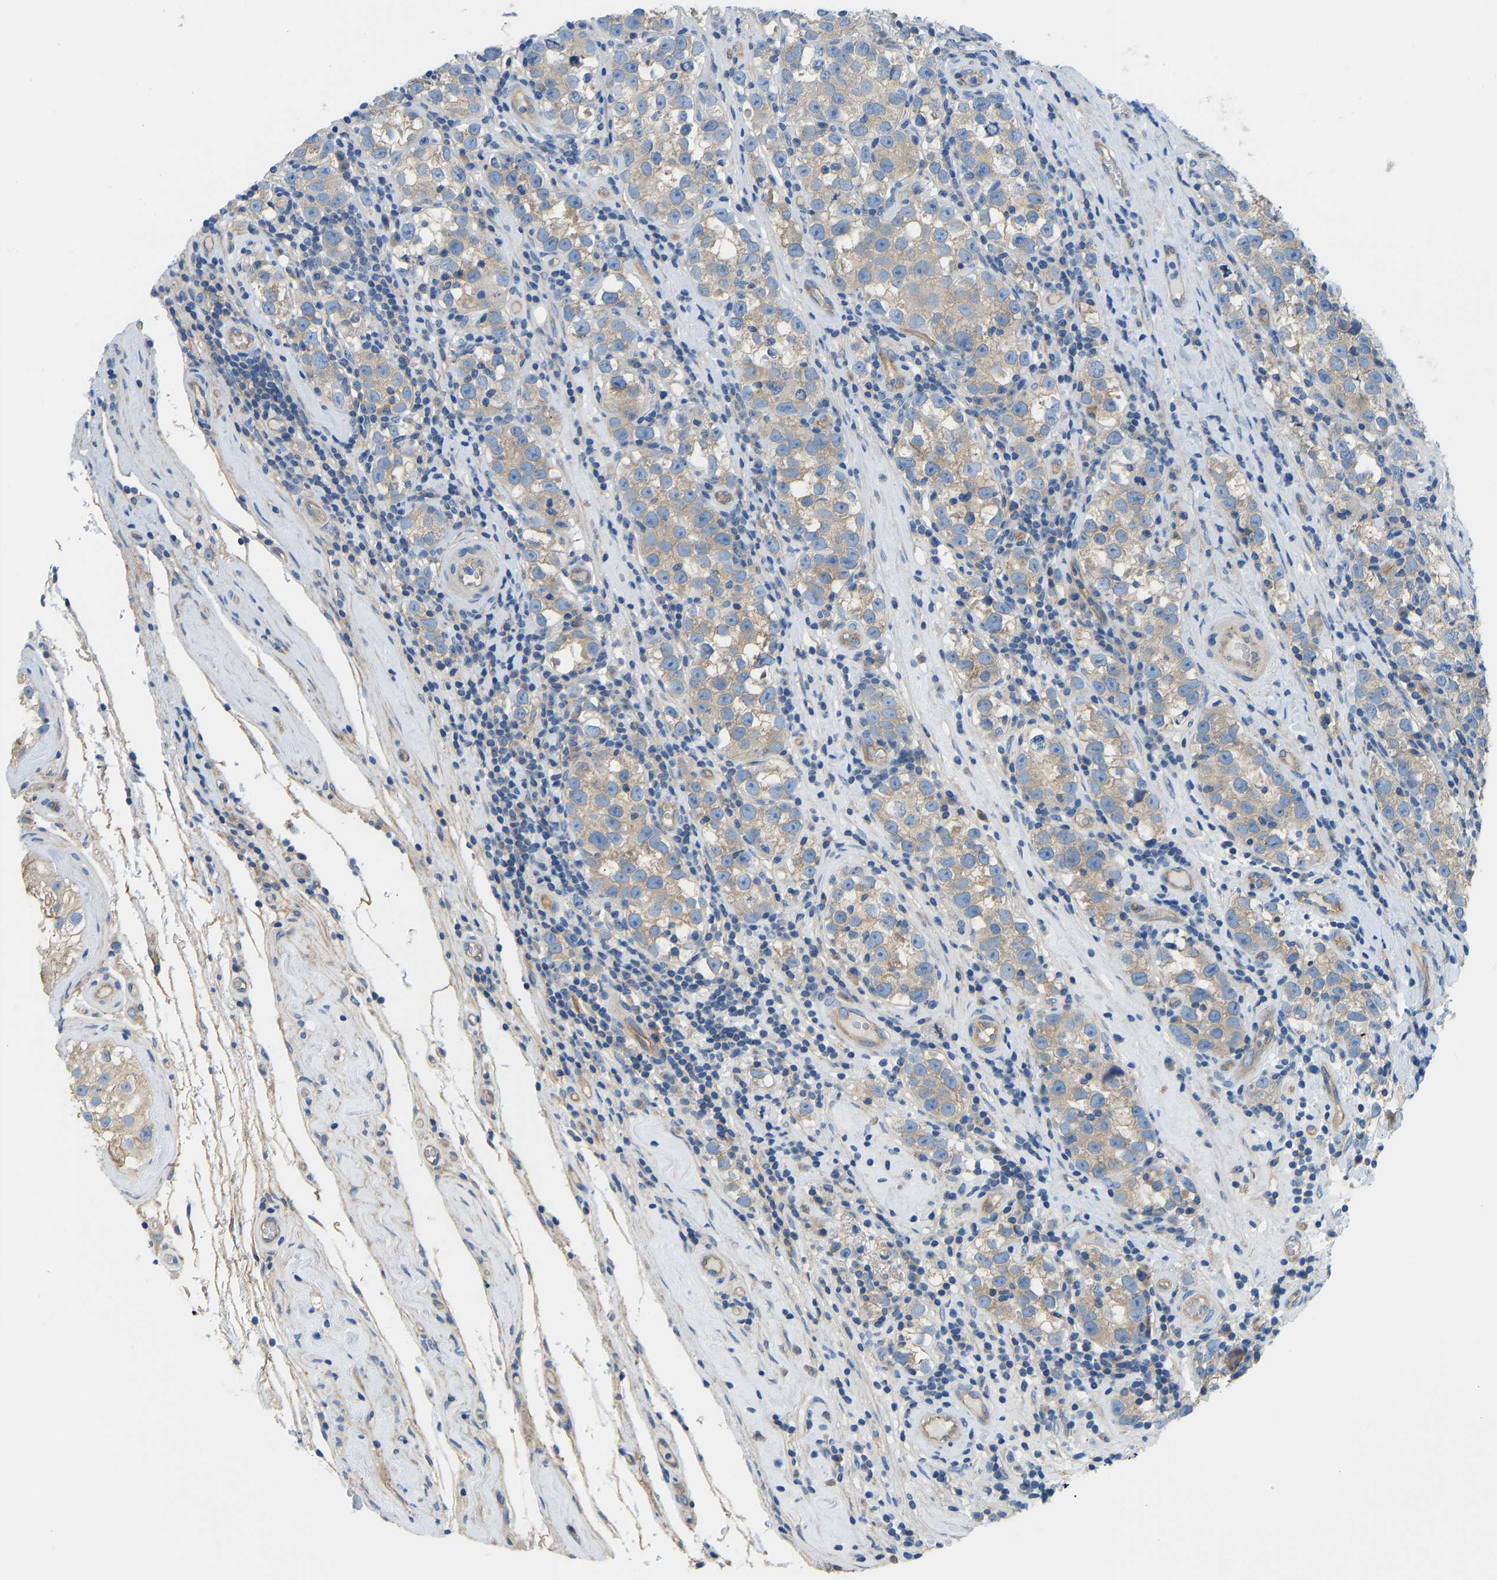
{"staining": {"intensity": "weak", "quantity": ">75%", "location": "cytoplasmic/membranous"}, "tissue": "testis cancer", "cell_type": "Tumor cells", "image_type": "cancer", "snomed": [{"axis": "morphology", "description": "Normal tissue, NOS"}, {"axis": "morphology", "description": "Seminoma, NOS"}, {"axis": "topography", "description": "Testis"}], "caption": "Seminoma (testis) was stained to show a protein in brown. There is low levels of weak cytoplasmic/membranous staining in about >75% of tumor cells.", "gene": "CHAD", "patient": {"sex": "male", "age": 43}}